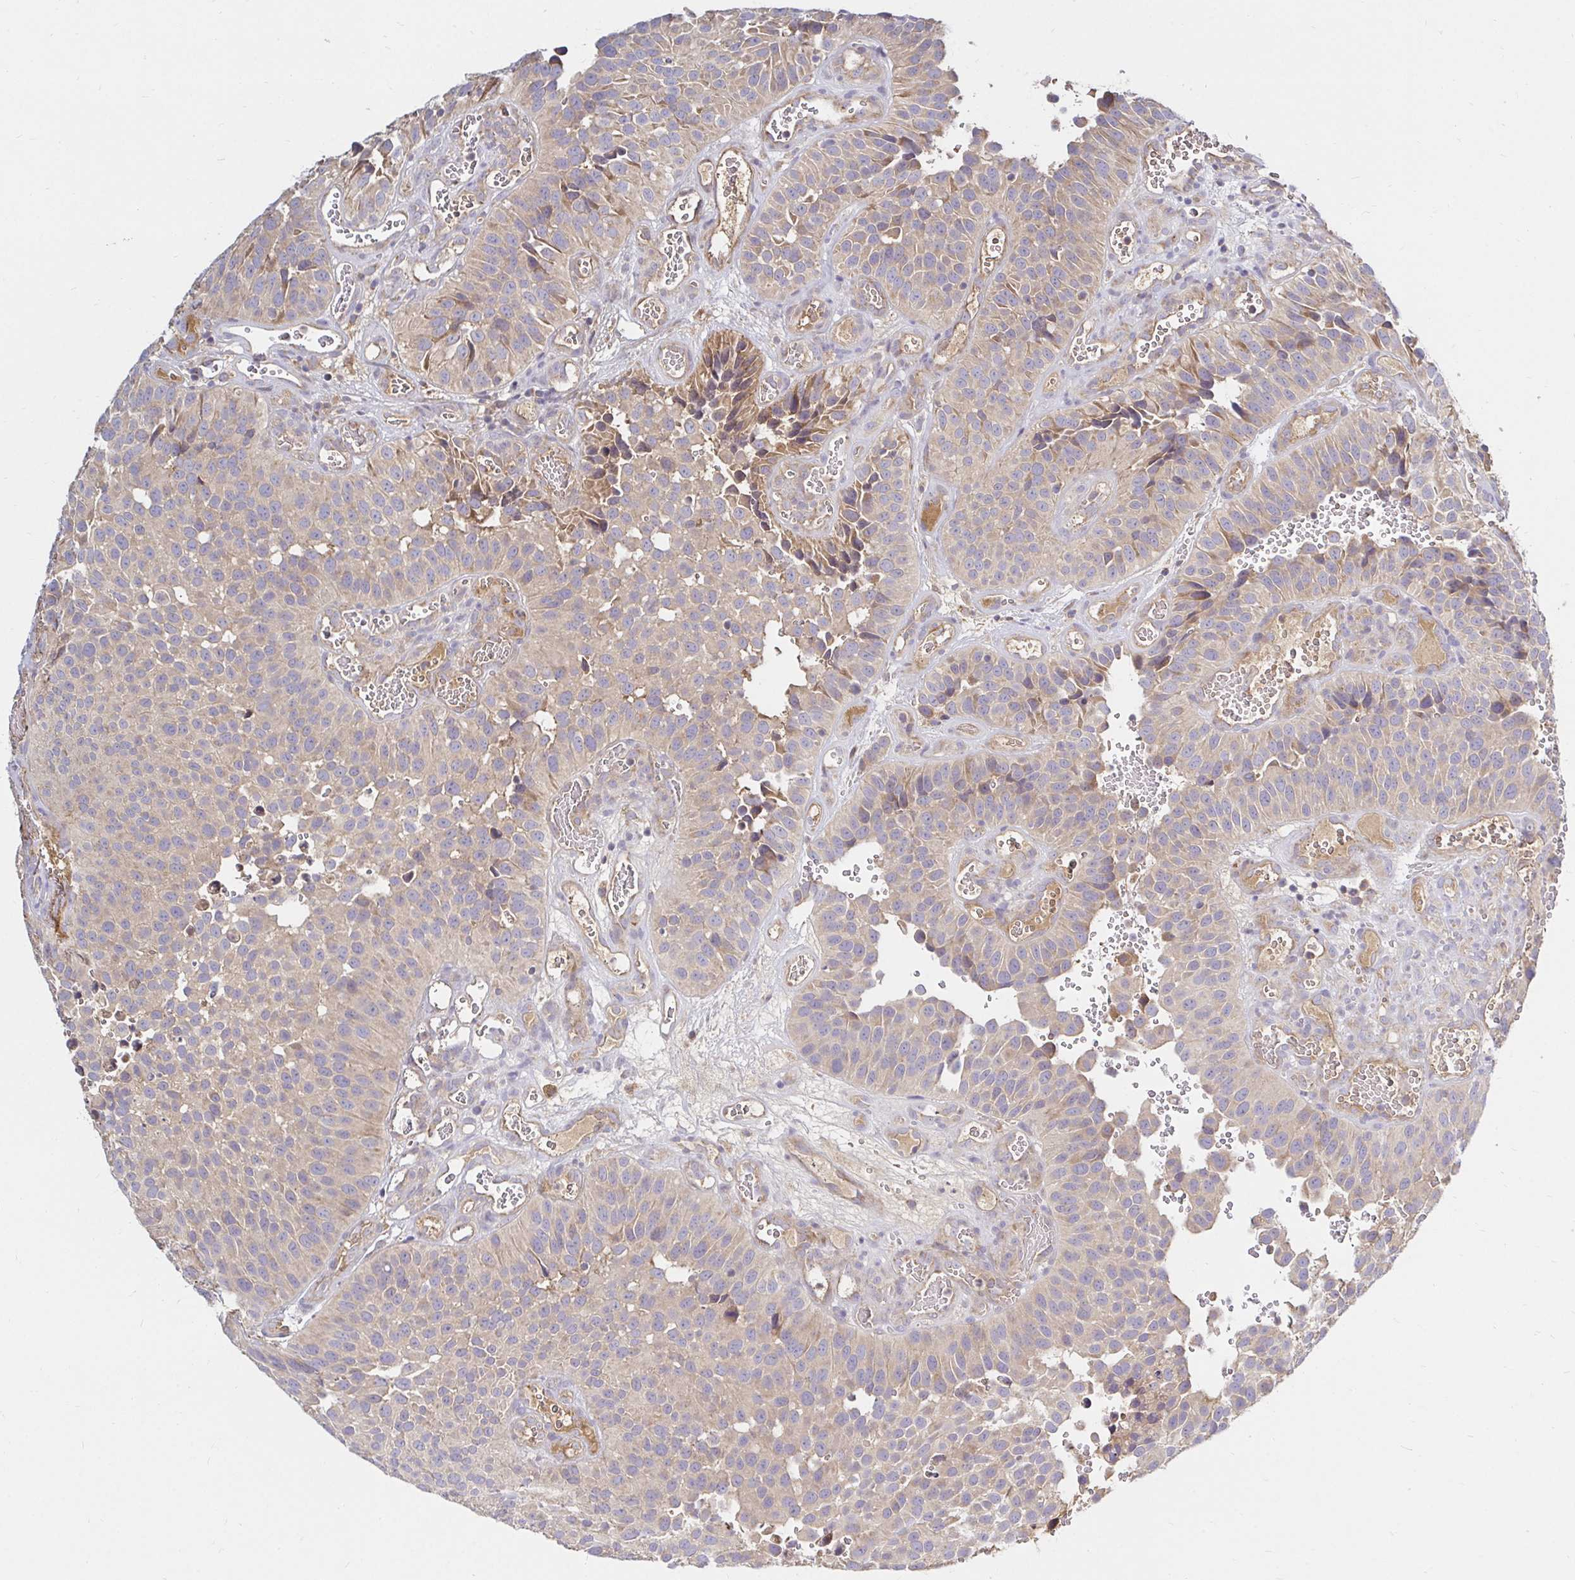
{"staining": {"intensity": "weak", "quantity": ">75%", "location": "cytoplasmic/membranous"}, "tissue": "urothelial cancer", "cell_type": "Tumor cells", "image_type": "cancer", "snomed": [{"axis": "morphology", "description": "Urothelial carcinoma, Low grade"}, {"axis": "topography", "description": "Urinary bladder"}], "caption": "Low-grade urothelial carcinoma stained for a protein (brown) displays weak cytoplasmic/membranous positive staining in approximately >75% of tumor cells.", "gene": "ARHGEF37", "patient": {"sex": "male", "age": 76}}